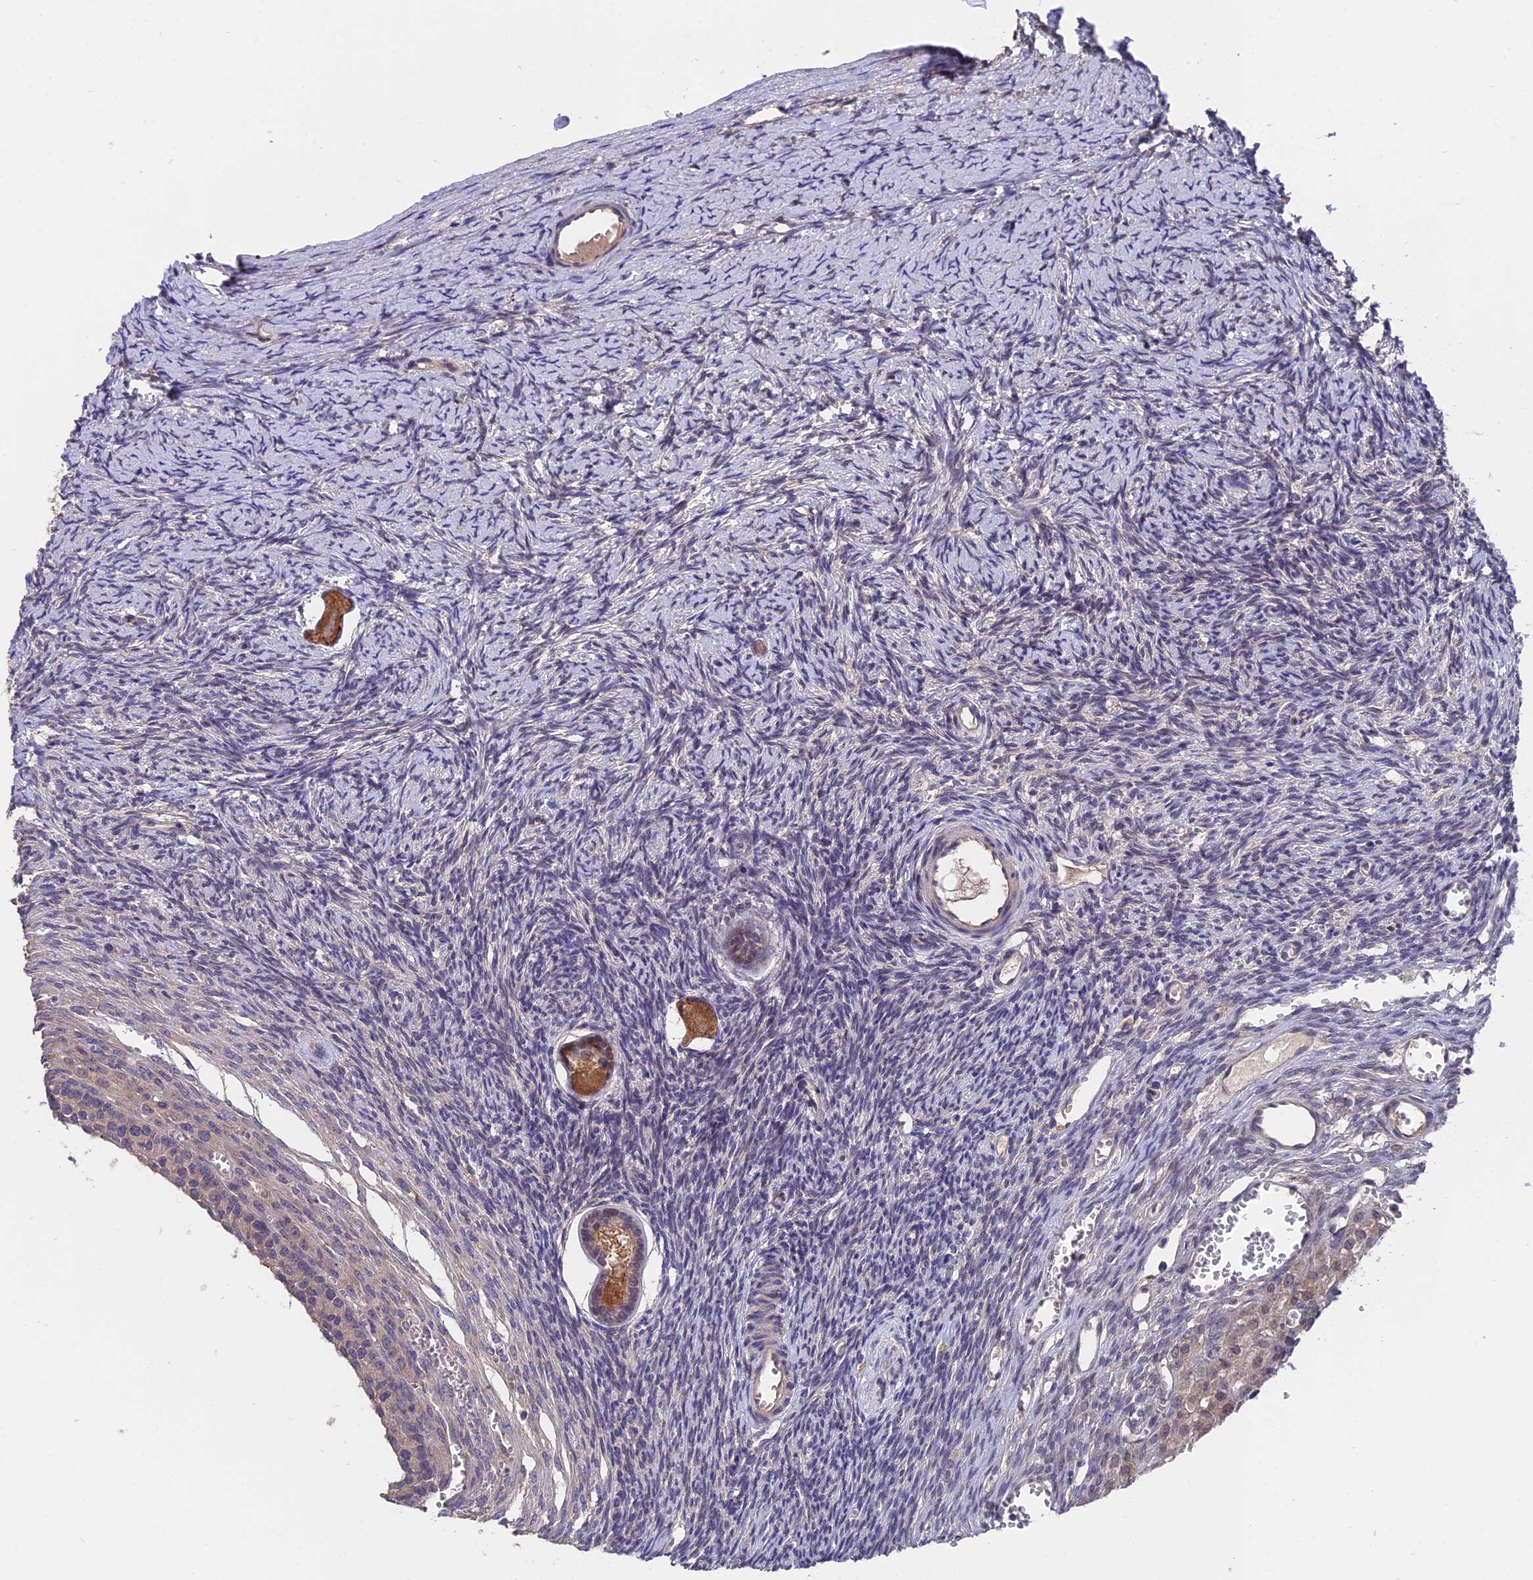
{"staining": {"intensity": "moderate", "quantity": ">75%", "location": "cytoplasmic/membranous"}, "tissue": "ovary", "cell_type": "Follicle cells", "image_type": "normal", "snomed": [{"axis": "morphology", "description": "Normal tissue, NOS"}, {"axis": "topography", "description": "Ovary"}], "caption": "A brown stain highlights moderate cytoplasmic/membranous expression of a protein in follicle cells of benign human ovary. (DAB (3,3'-diaminobenzidine) IHC, brown staining for protein, blue staining for nuclei).", "gene": "ZCCHC2", "patient": {"sex": "female", "age": 39}}